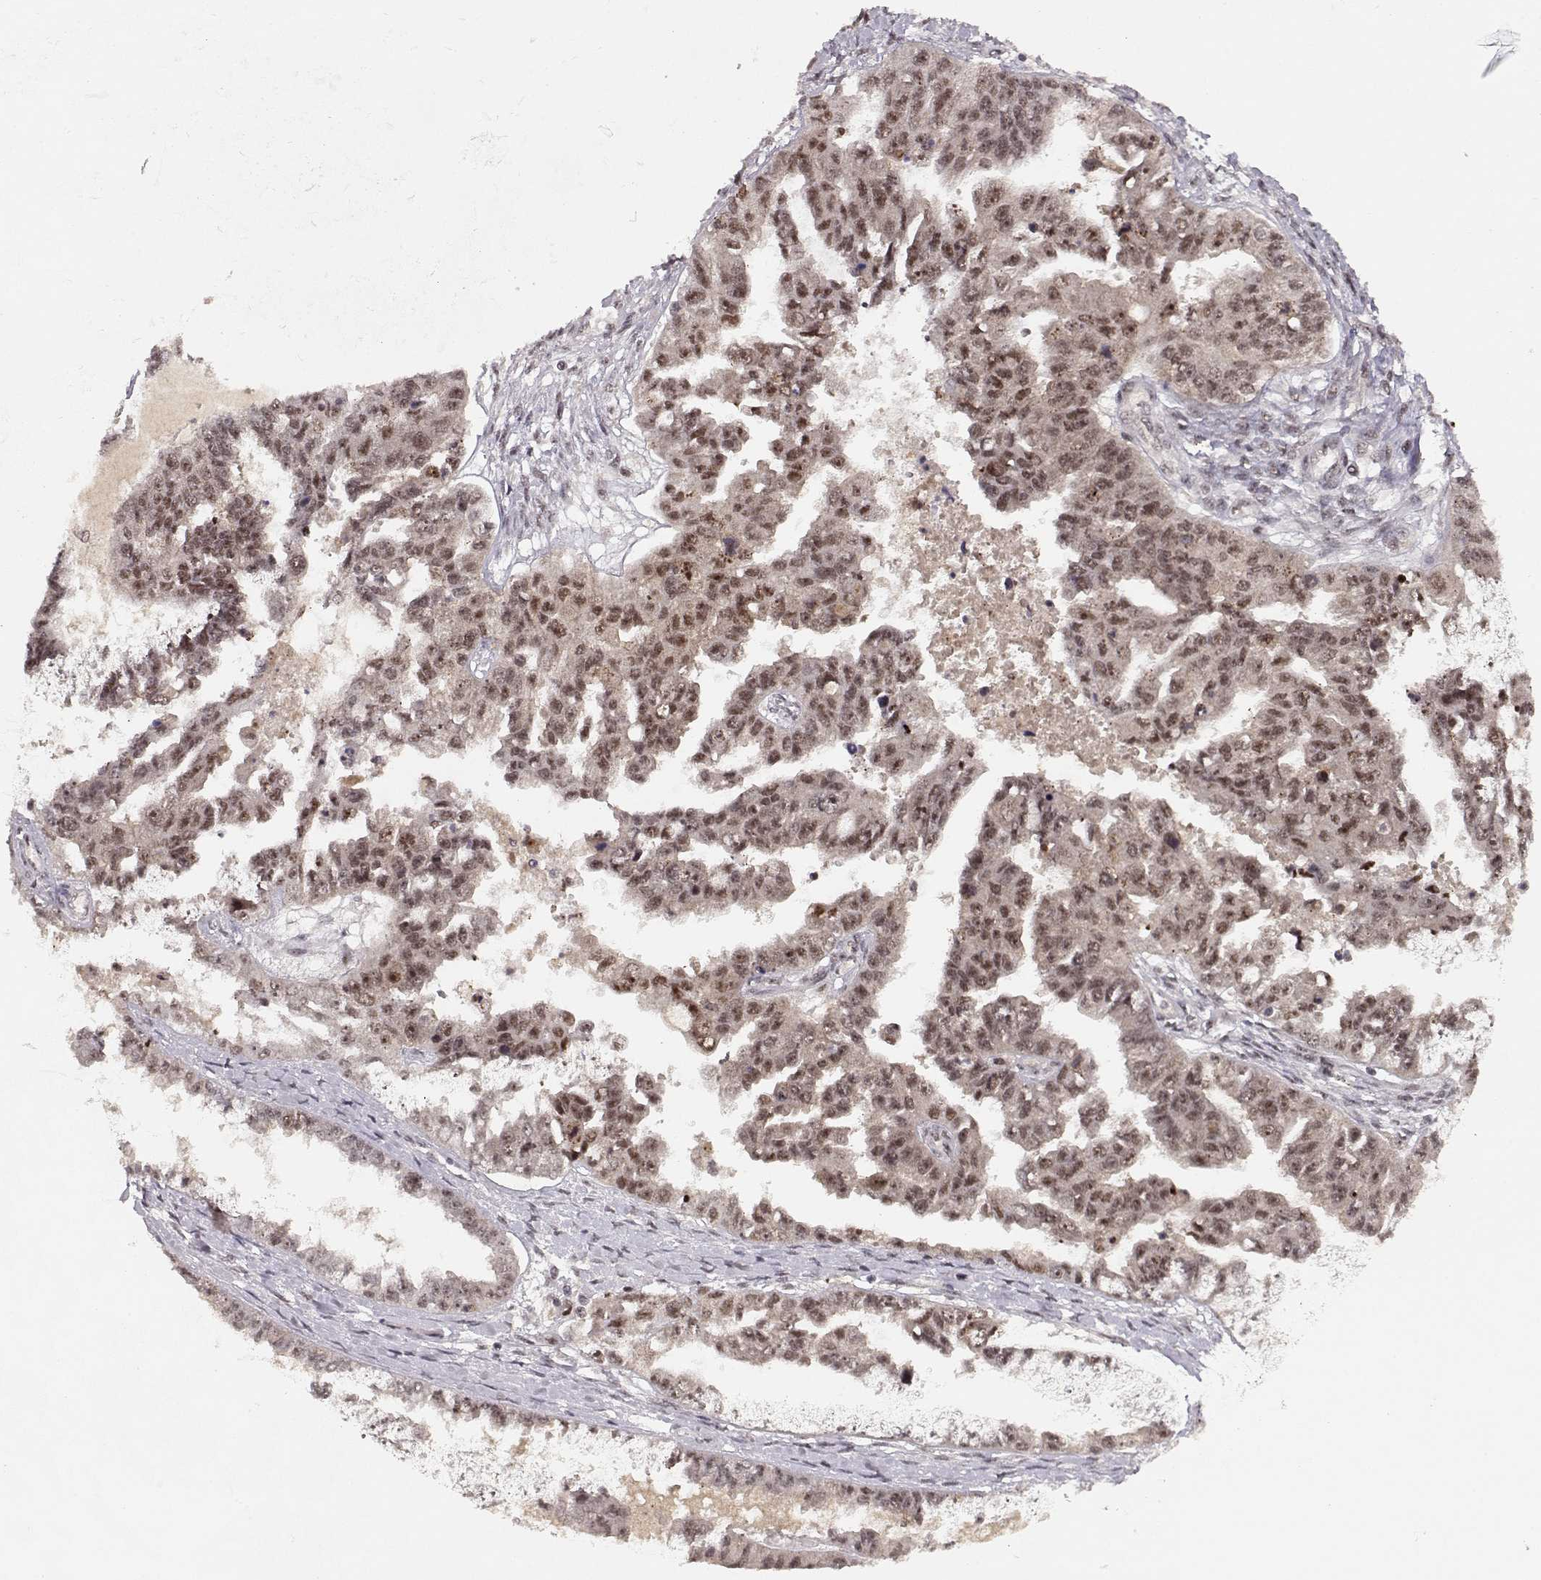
{"staining": {"intensity": "weak", "quantity": ">75%", "location": "nuclear"}, "tissue": "ovarian cancer", "cell_type": "Tumor cells", "image_type": "cancer", "snomed": [{"axis": "morphology", "description": "Cystadenocarcinoma, serous, NOS"}, {"axis": "topography", "description": "Ovary"}], "caption": "Immunohistochemistry (IHC) histopathology image of human ovarian cancer (serous cystadenocarcinoma) stained for a protein (brown), which displays low levels of weak nuclear positivity in approximately >75% of tumor cells.", "gene": "CSNK2A1", "patient": {"sex": "female", "age": 58}}